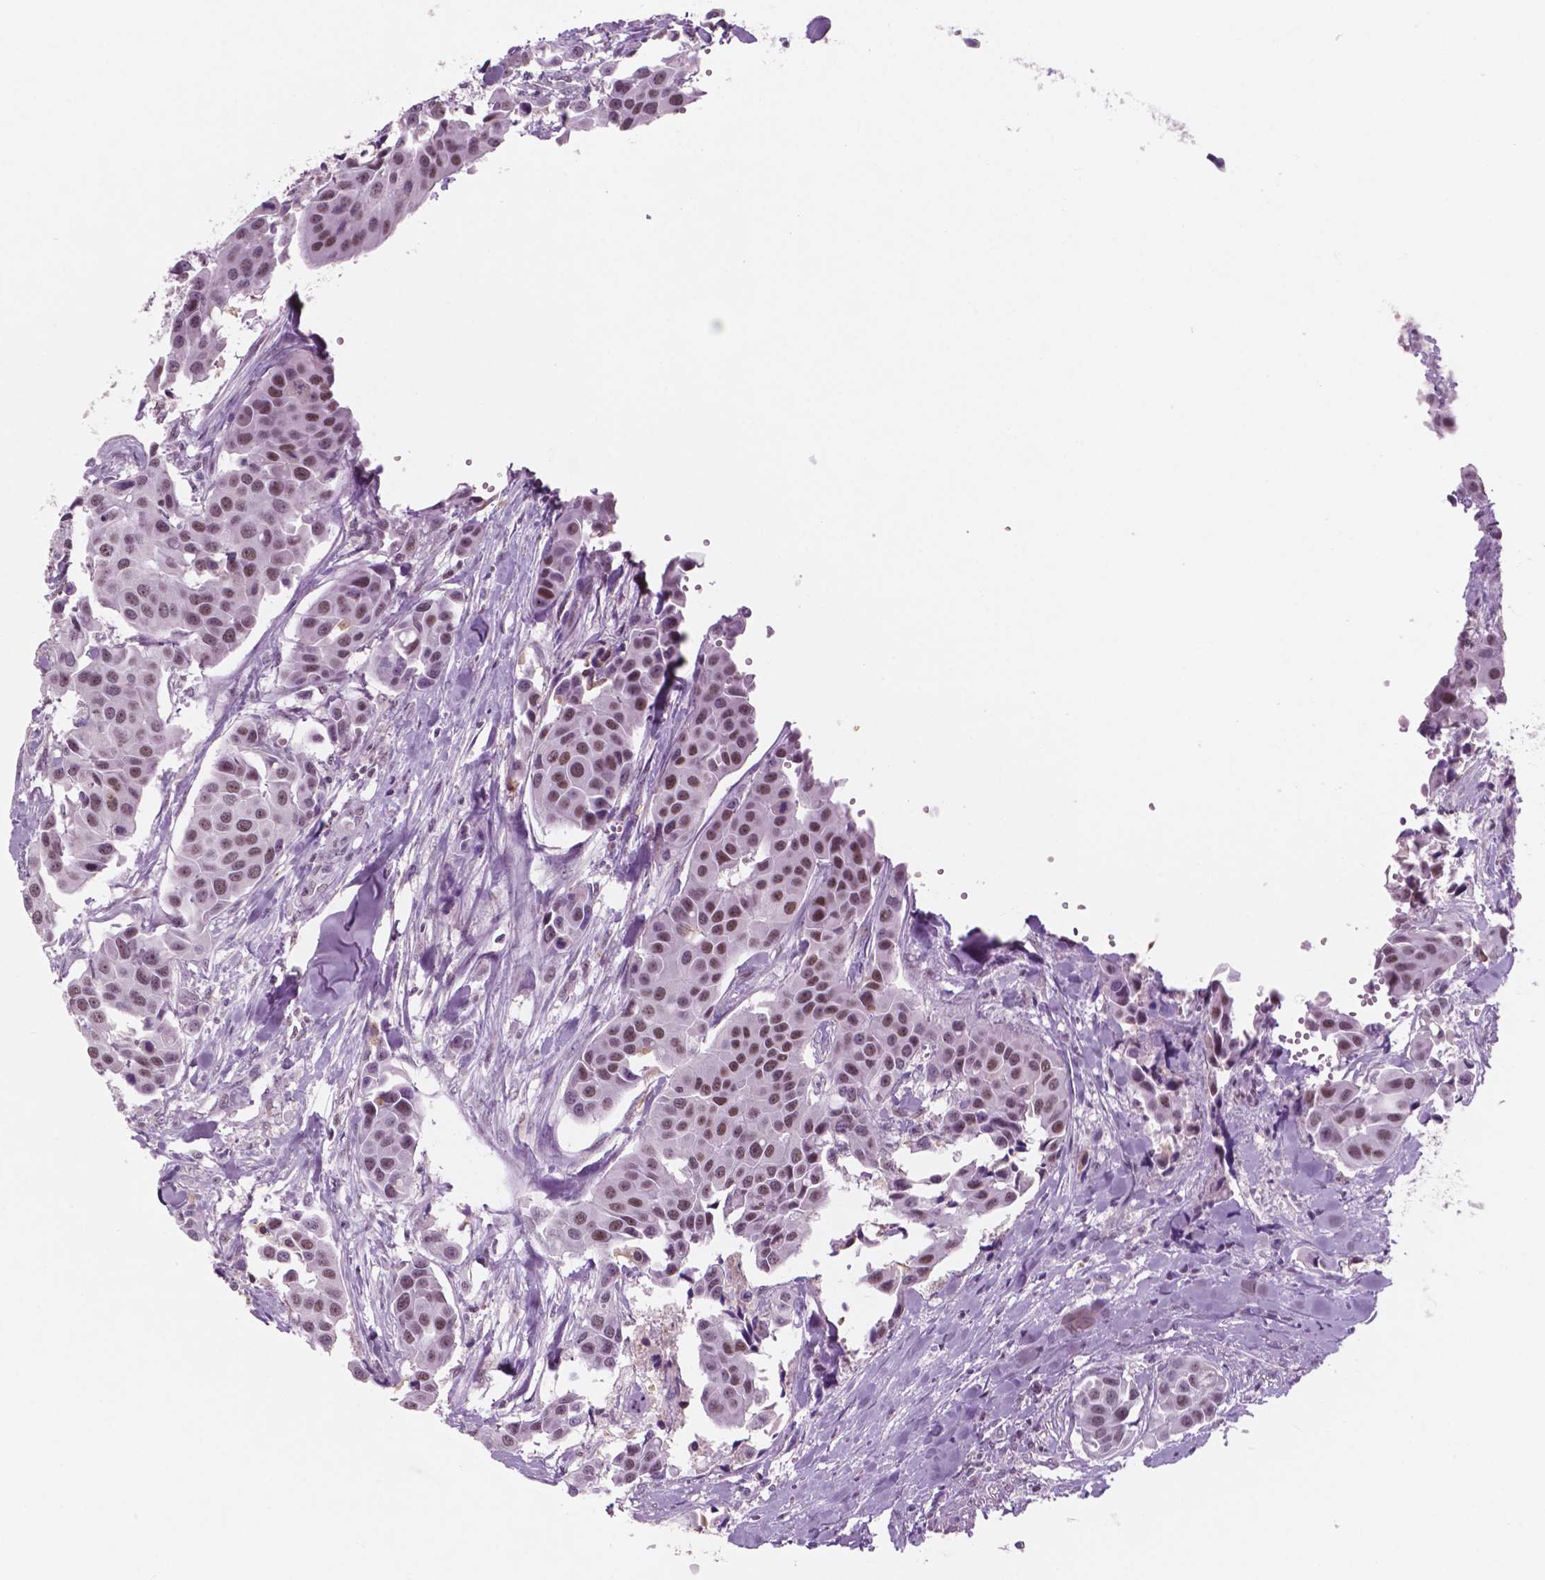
{"staining": {"intensity": "moderate", "quantity": ">75%", "location": "nuclear"}, "tissue": "head and neck cancer", "cell_type": "Tumor cells", "image_type": "cancer", "snomed": [{"axis": "morphology", "description": "Adenocarcinoma, NOS"}, {"axis": "topography", "description": "Head-Neck"}], "caption": "A high-resolution image shows immunohistochemistry staining of head and neck adenocarcinoma, which demonstrates moderate nuclear expression in approximately >75% of tumor cells.", "gene": "CTR9", "patient": {"sex": "male", "age": 76}}